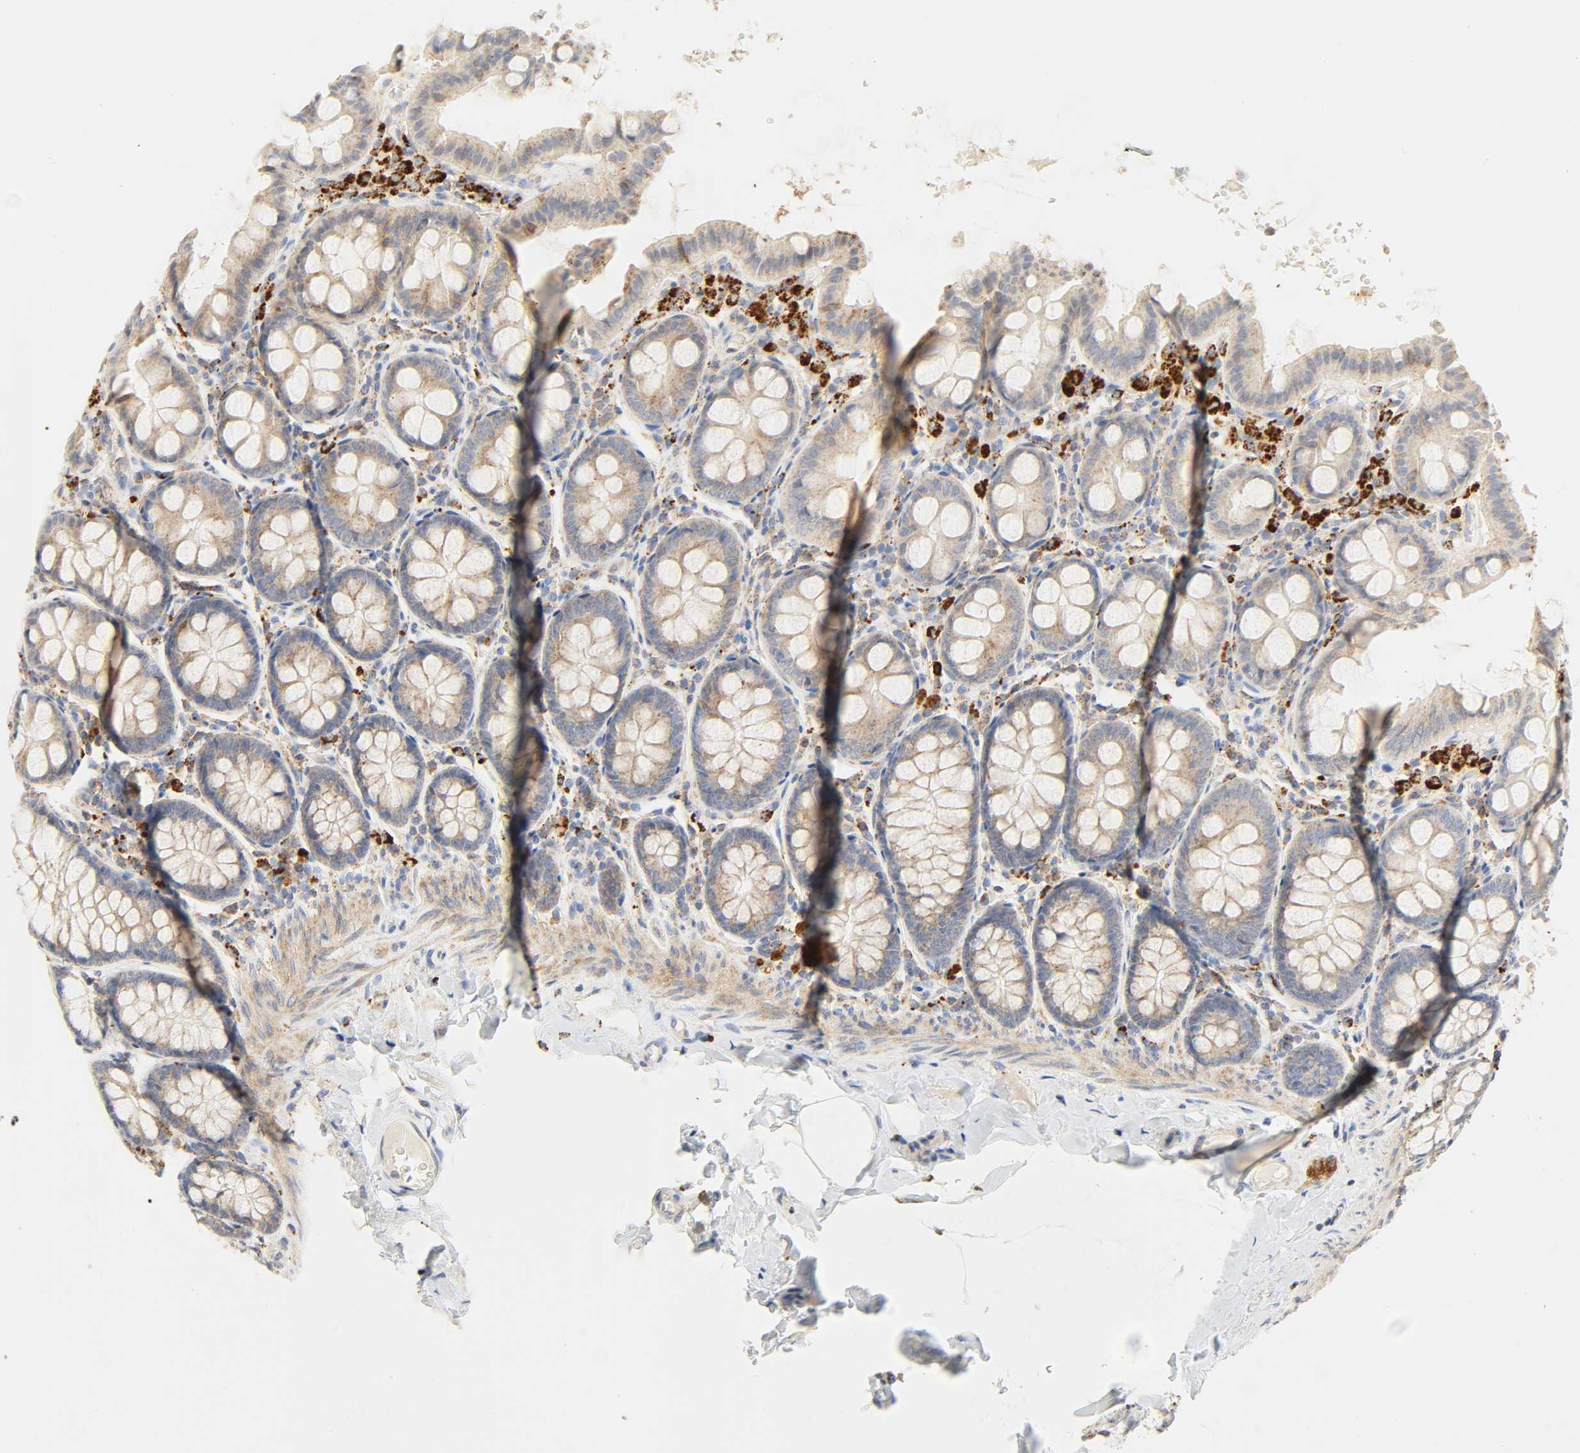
{"staining": {"intensity": "negative", "quantity": "none", "location": "none"}, "tissue": "colon", "cell_type": "Endothelial cells", "image_type": "normal", "snomed": [{"axis": "morphology", "description": "Normal tissue, NOS"}, {"axis": "topography", "description": "Colon"}], "caption": "Immunohistochemistry image of normal colon: human colon stained with DAB (3,3'-diaminobenzidine) exhibits no significant protein positivity in endothelial cells. (Brightfield microscopy of DAB (3,3'-diaminobenzidine) immunohistochemistry (IHC) at high magnification).", "gene": "CAMK2A", "patient": {"sex": "female", "age": 61}}